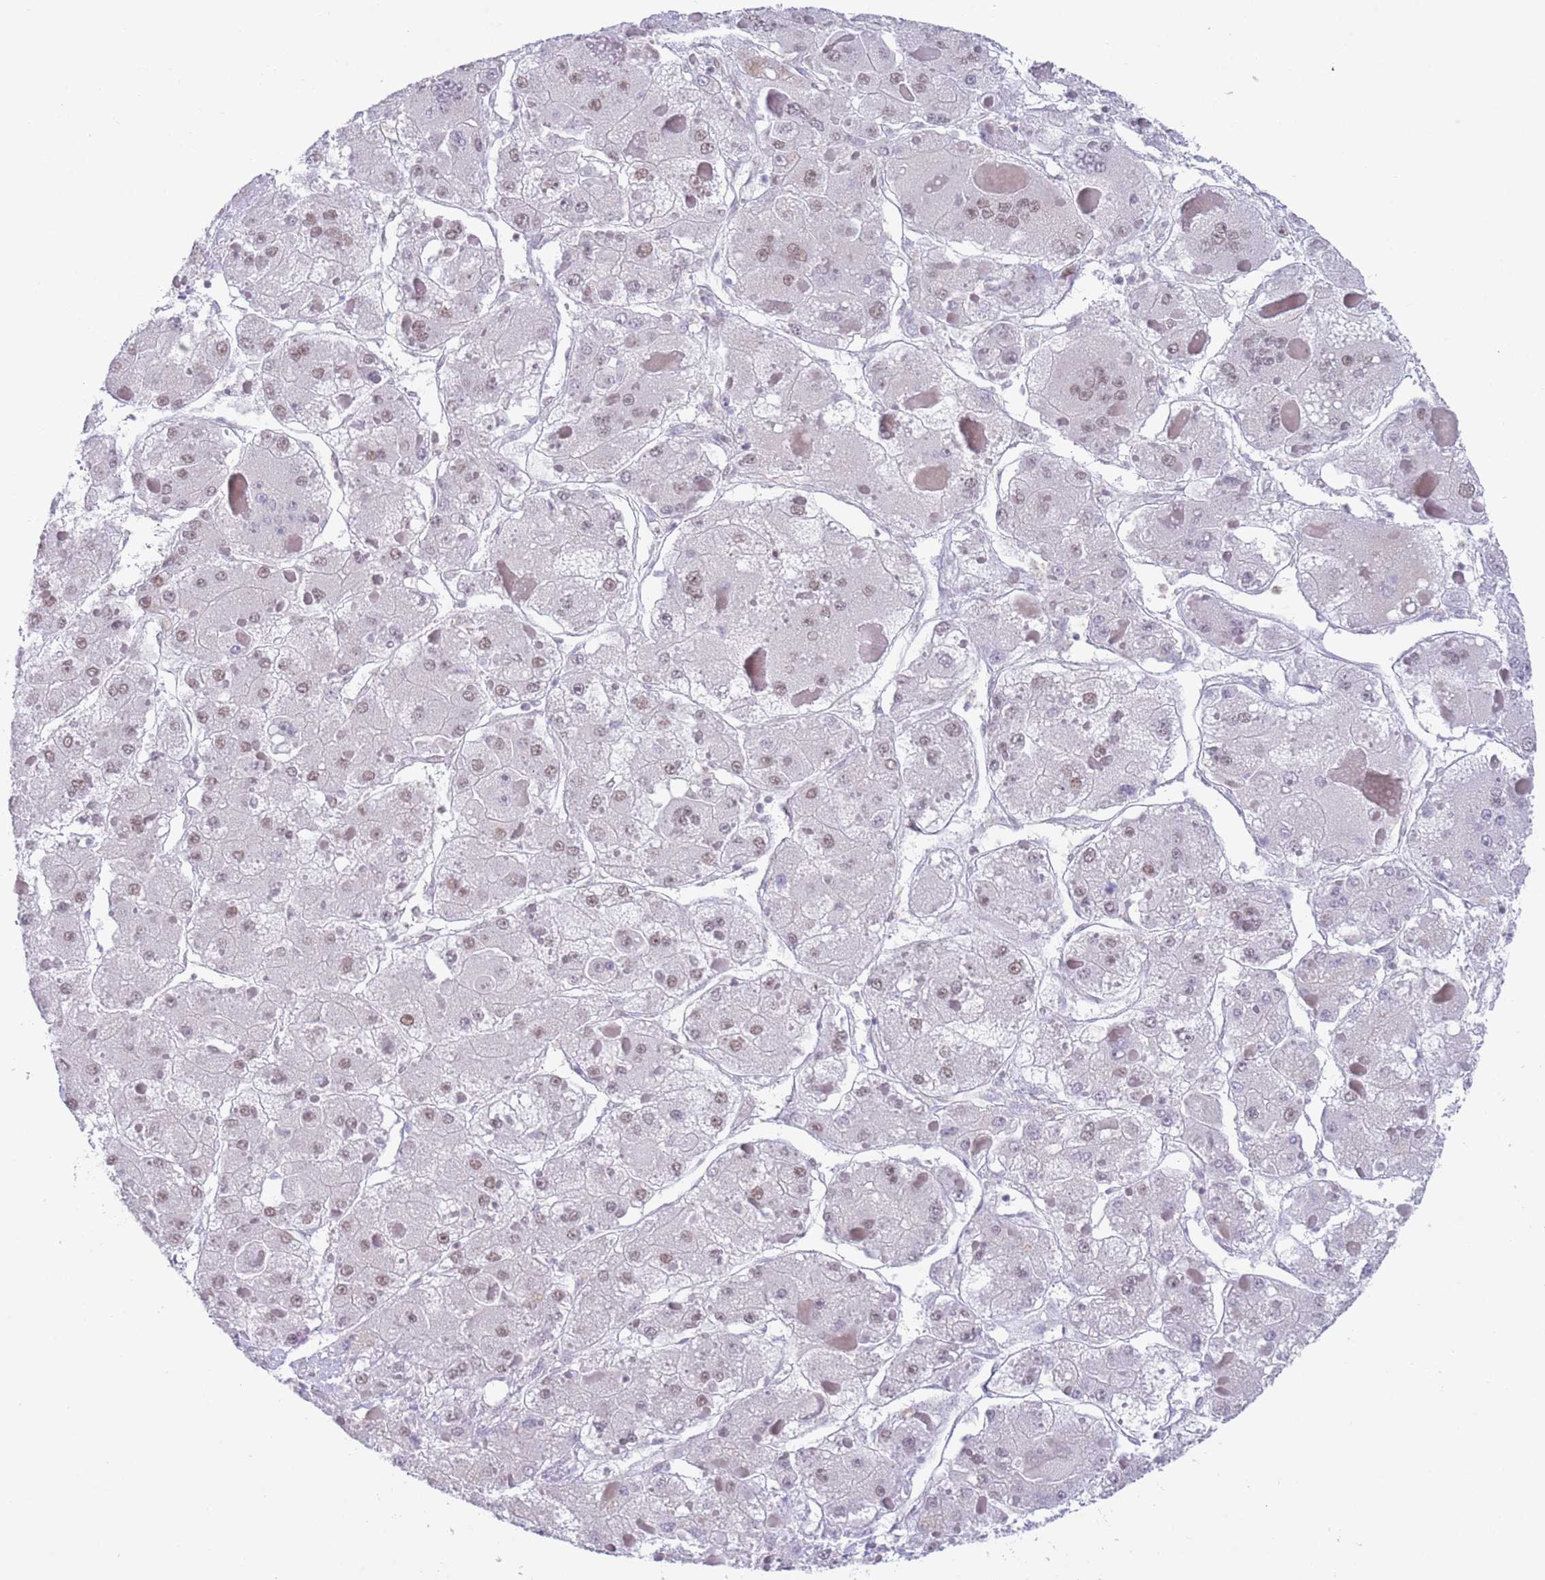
{"staining": {"intensity": "weak", "quantity": ">75%", "location": "nuclear"}, "tissue": "liver cancer", "cell_type": "Tumor cells", "image_type": "cancer", "snomed": [{"axis": "morphology", "description": "Carcinoma, Hepatocellular, NOS"}, {"axis": "topography", "description": "Liver"}], "caption": "Weak nuclear staining is appreciated in approximately >75% of tumor cells in liver cancer.", "gene": "ZNF382", "patient": {"sex": "female", "age": 73}}